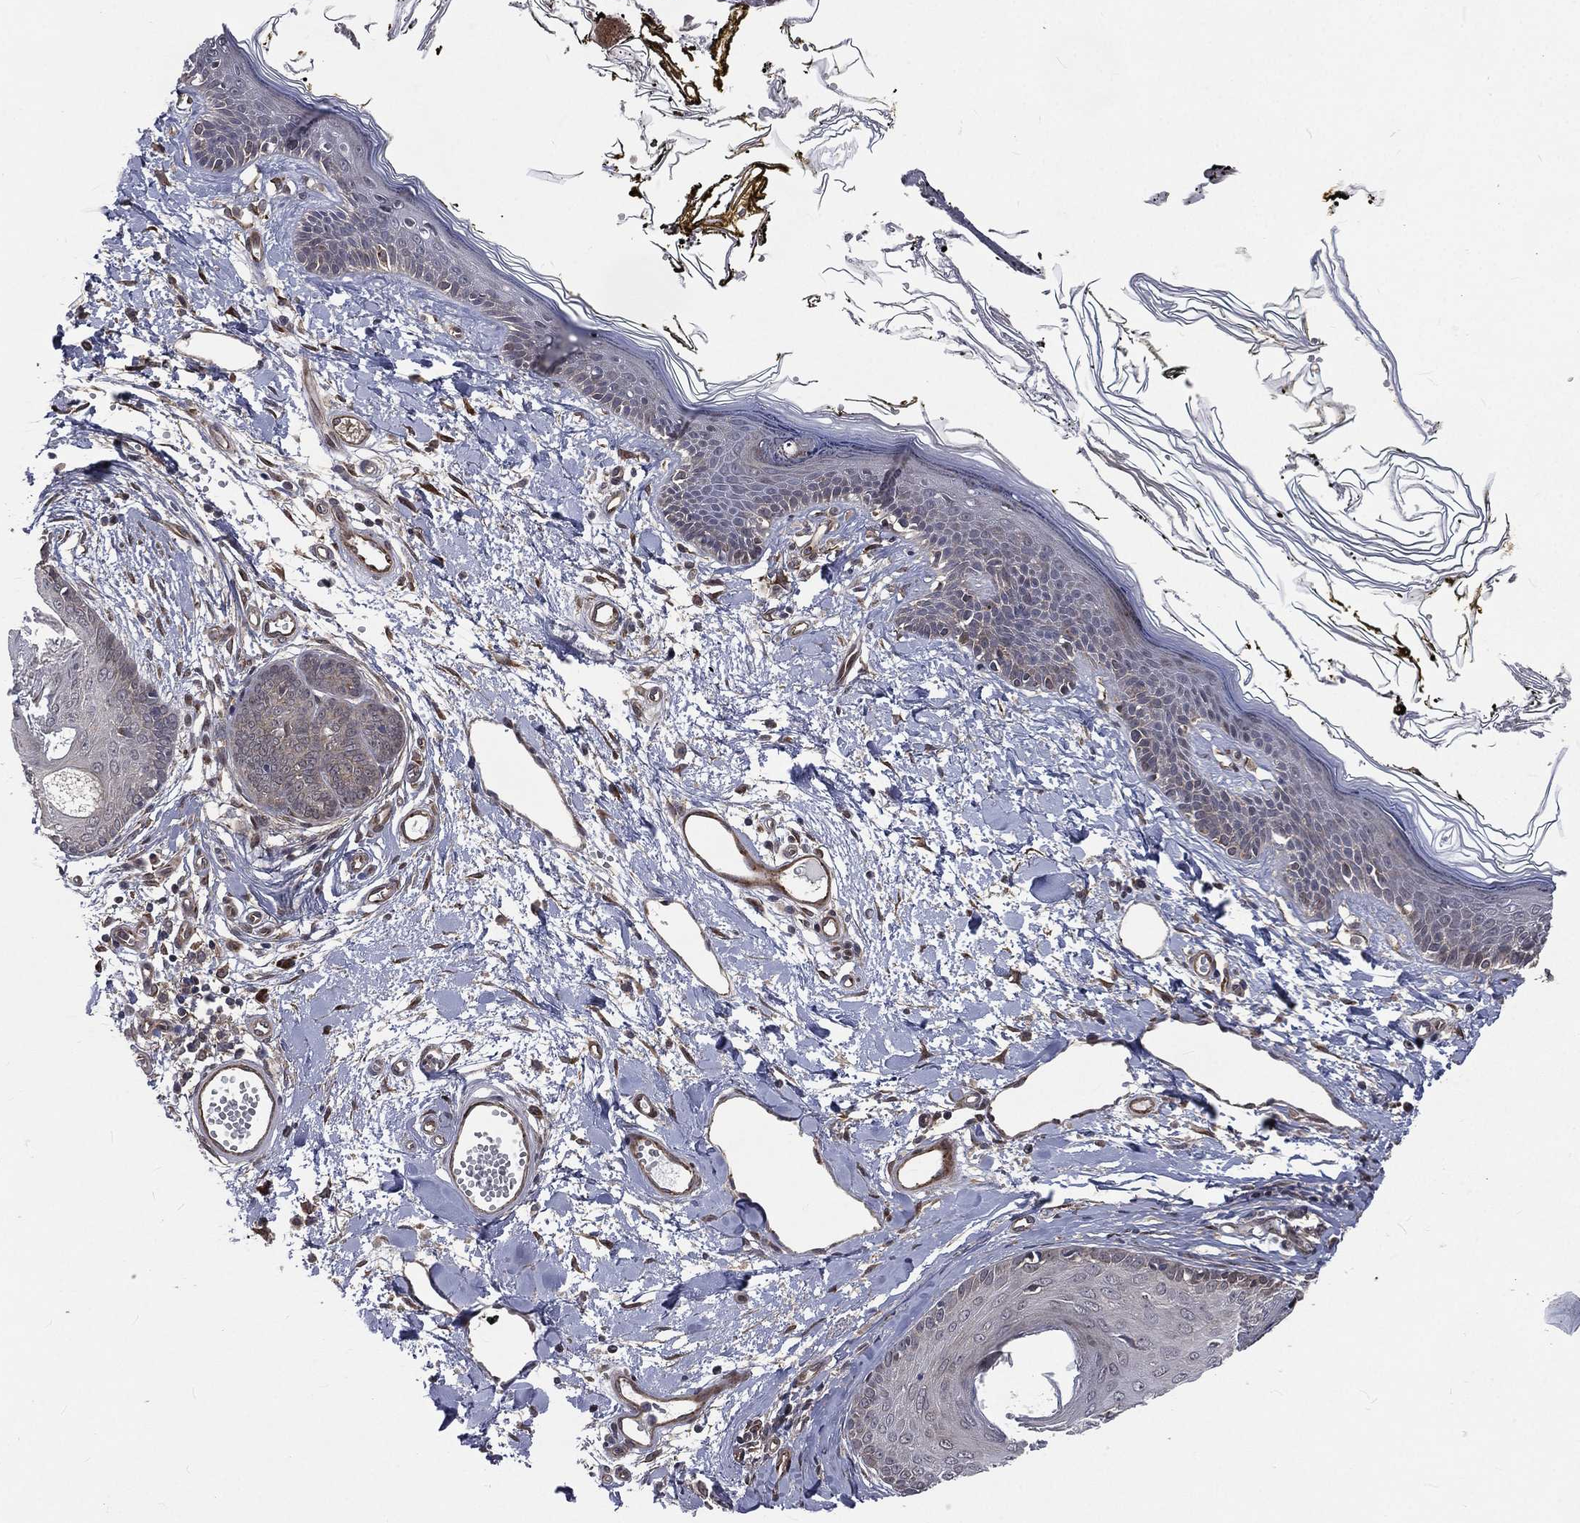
{"staining": {"intensity": "negative", "quantity": "none", "location": "none"}, "tissue": "skin", "cell_type": "Fibroblasts", "image_type": "normal", "snomed": [{"axis": "morphology", "description": "Normal tissue, NOS"}, {"axis": "topography", "description": "Skin"}], "caption": "Immunohistochemistry micrograph of benign skin: skin stained with DAB (3,3'-diaminobenzidine) shows no significant protein positivity in fibroblasts. The staining is performed using DAB brown chromogen with nuclei counter-stained in using hematoxylin.", "gene": "ARL3", "patient": {"sex": "male", "age": 76}}